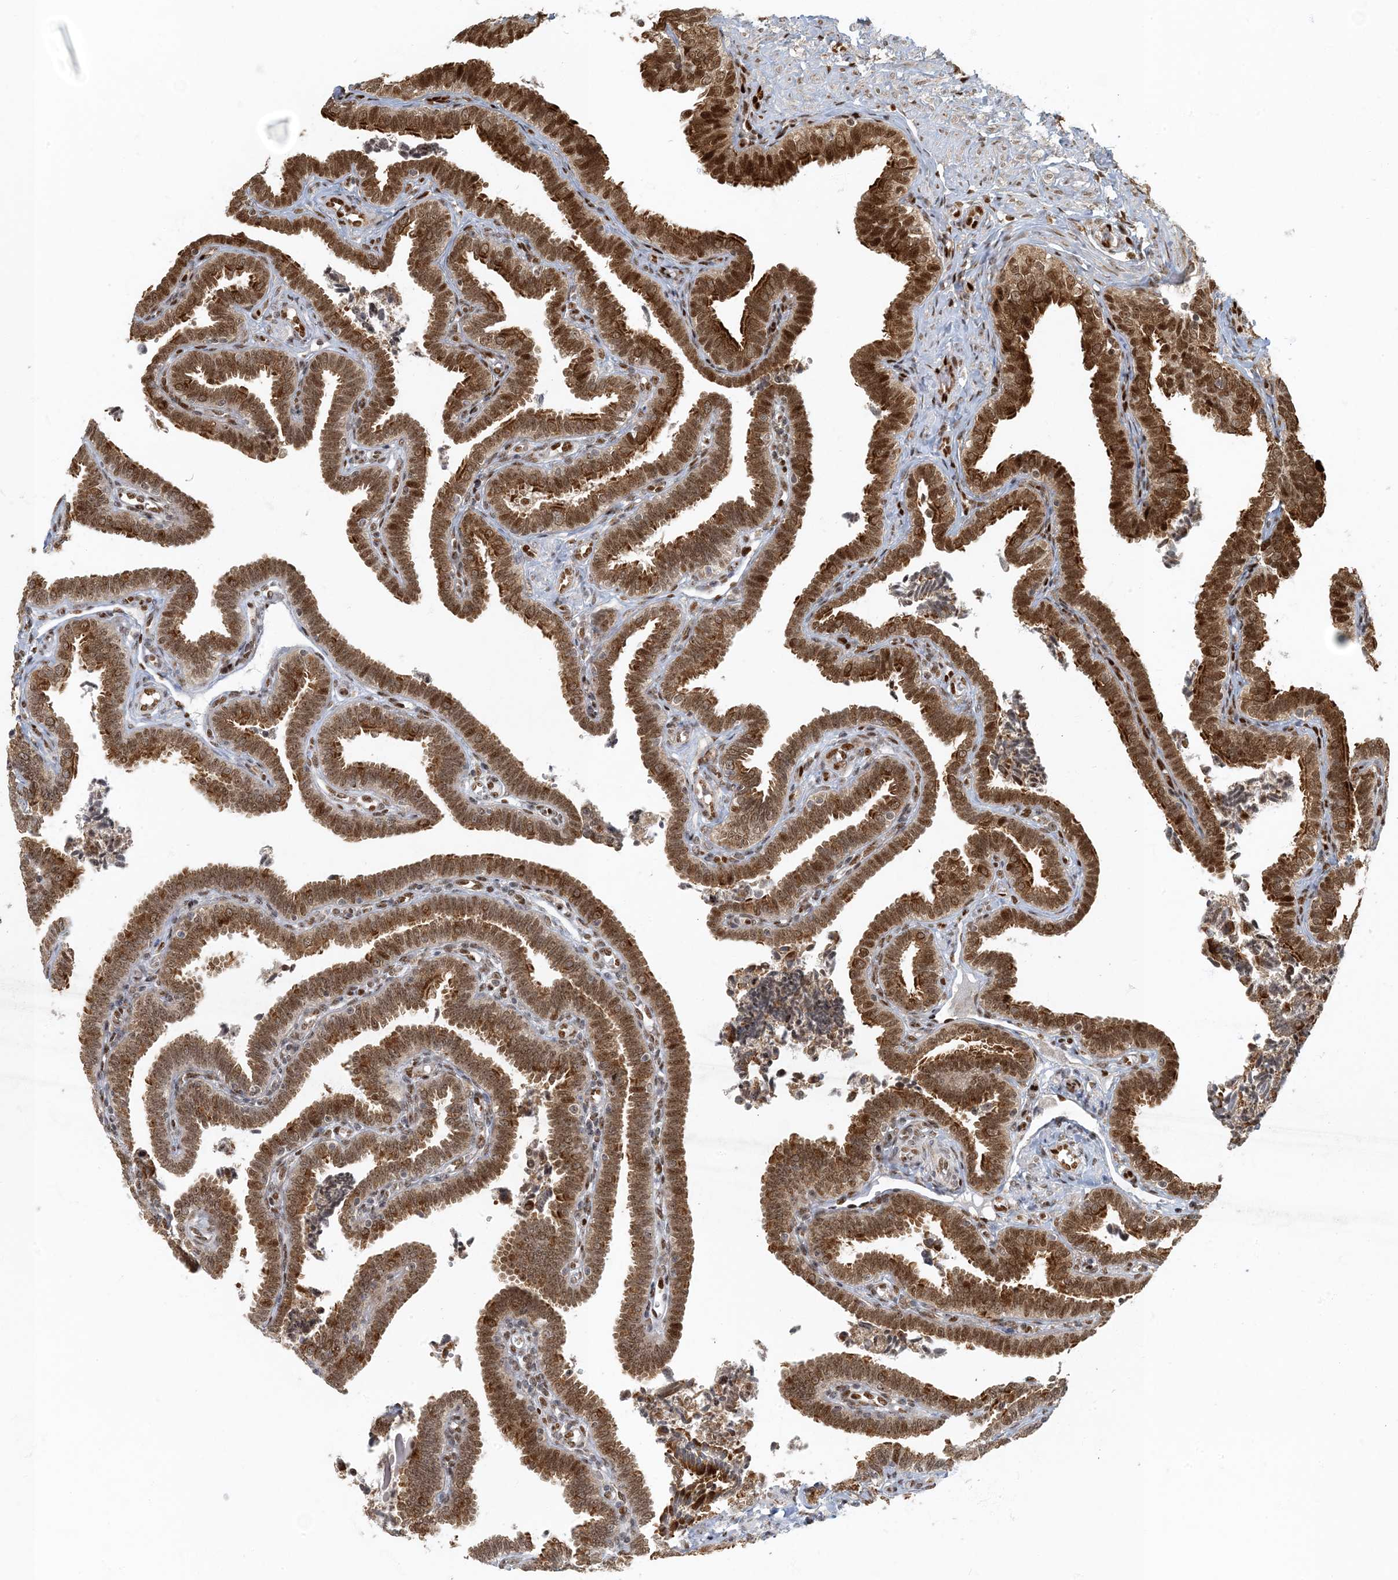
{"staining": {"intensity": "strong", "quantity": ">75%", "location": "cytoplasmic/membranous,nuclear"}, "tissue": "fallopian tube", "cell_type": "Glandular cells", "image_type": "normal", "snomed": [{"axis": "morphology", "description": "Normal tissue, NOS"}, {"axis": "topography", "description": "Fallopian tube"}], "caption": "Protein staining of unremarkable fallopian tube reveals strong cytoplasmic/membranous,nuclear staining in approximately >75% of glandular cells.", "gene": "MBD1", "patient": {"sex": "female", "age": 39}}